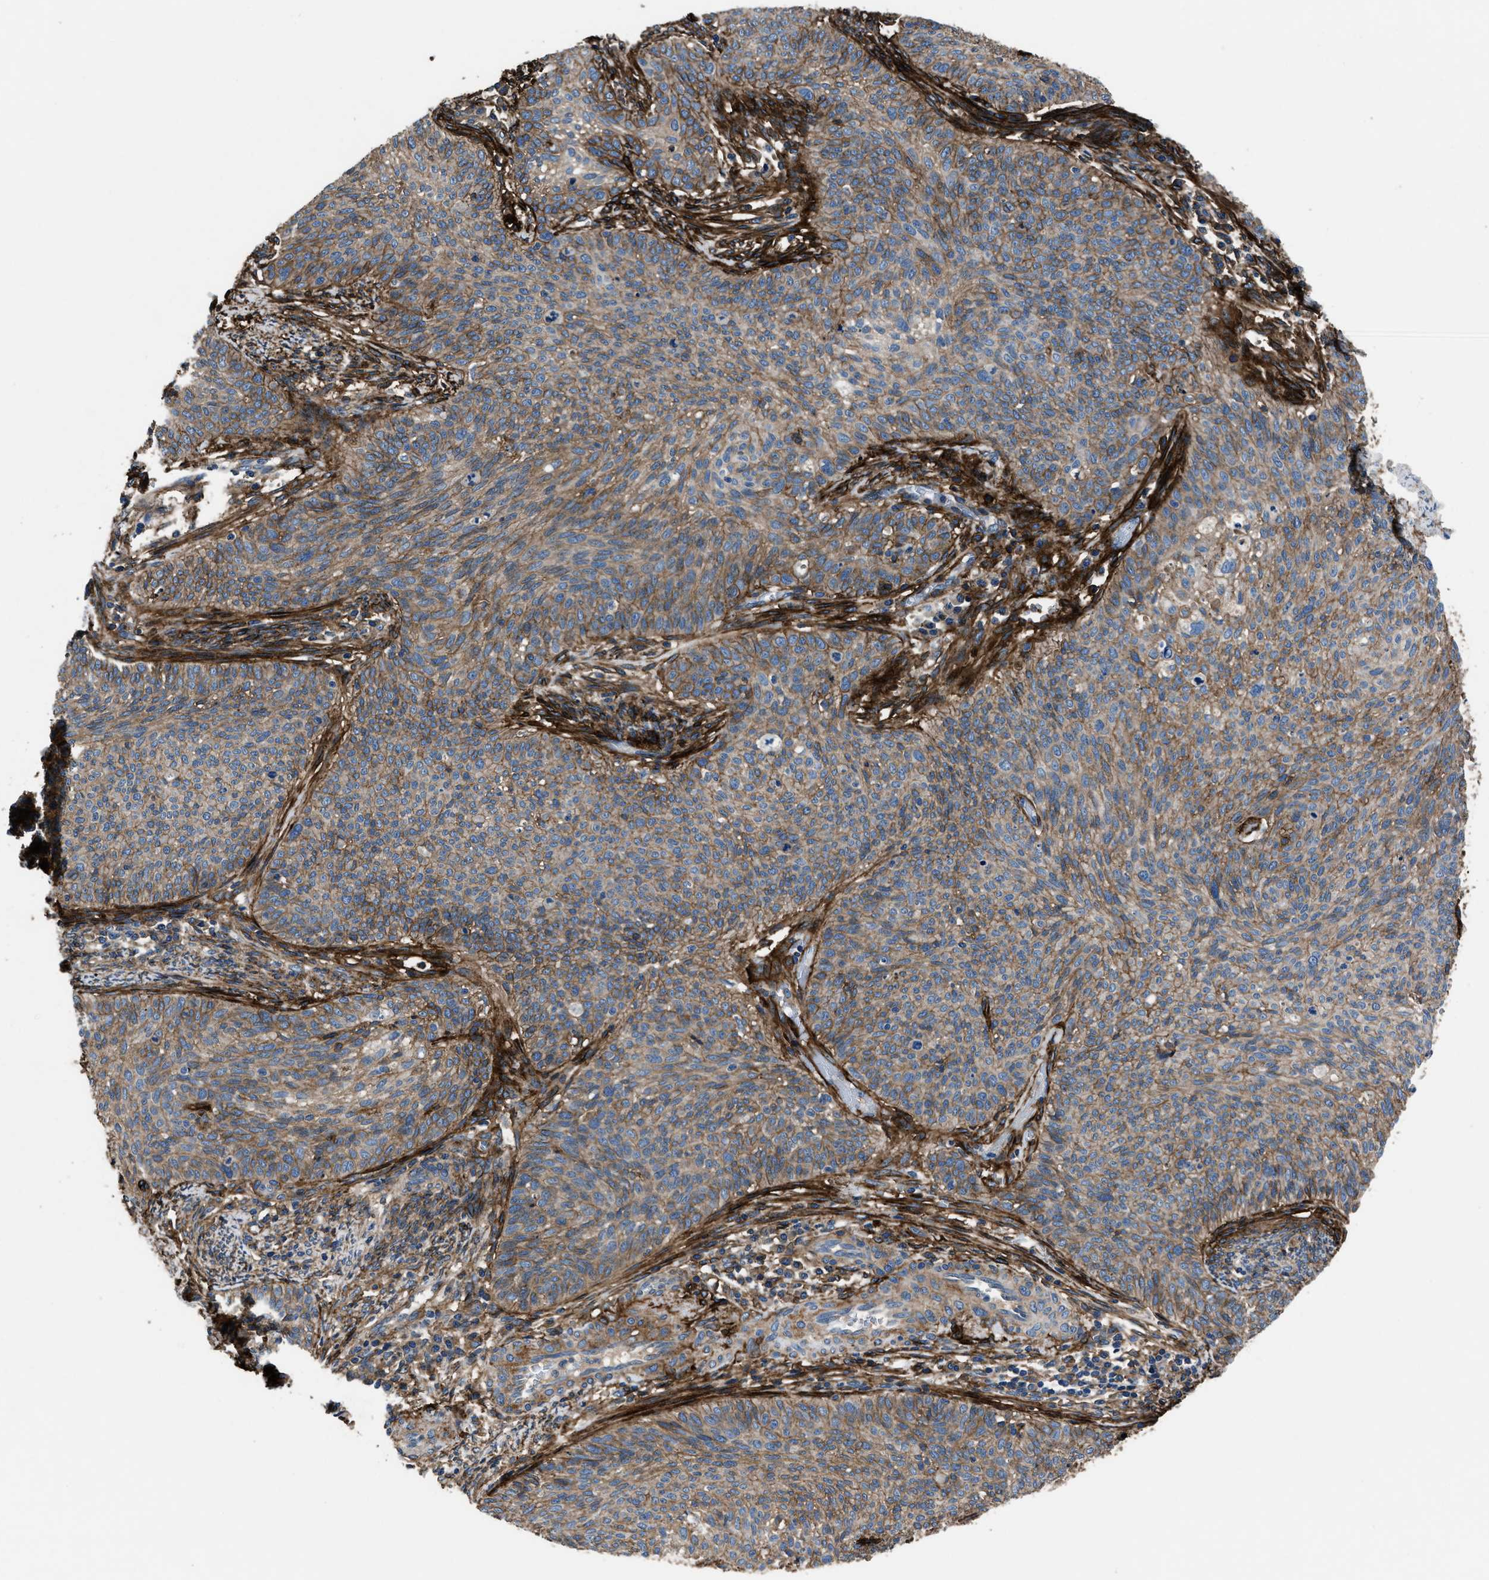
{"staining": {"intensity": "moderate", "quantity": ">75%", "location": "cytoplasmic/membranous"}, "tissue": "cervical cancer", "cell_type": "Tumor cells", "image_type": "cancer", "snomed": [{"axis": "morphology", "description": "Squamous cell carcinoma, NOS"}, {"axis": "topography", "description": "Cervix"}], "caption": "Squamous cell carcinoma (cervical) stained with DAB IHC exhibits medium levels of moderate cytoplasmic/membranous positivity in approximately >75% of tumor cells.", "gene": "CD276", "patient": {"sex": "female", "age": 70}}